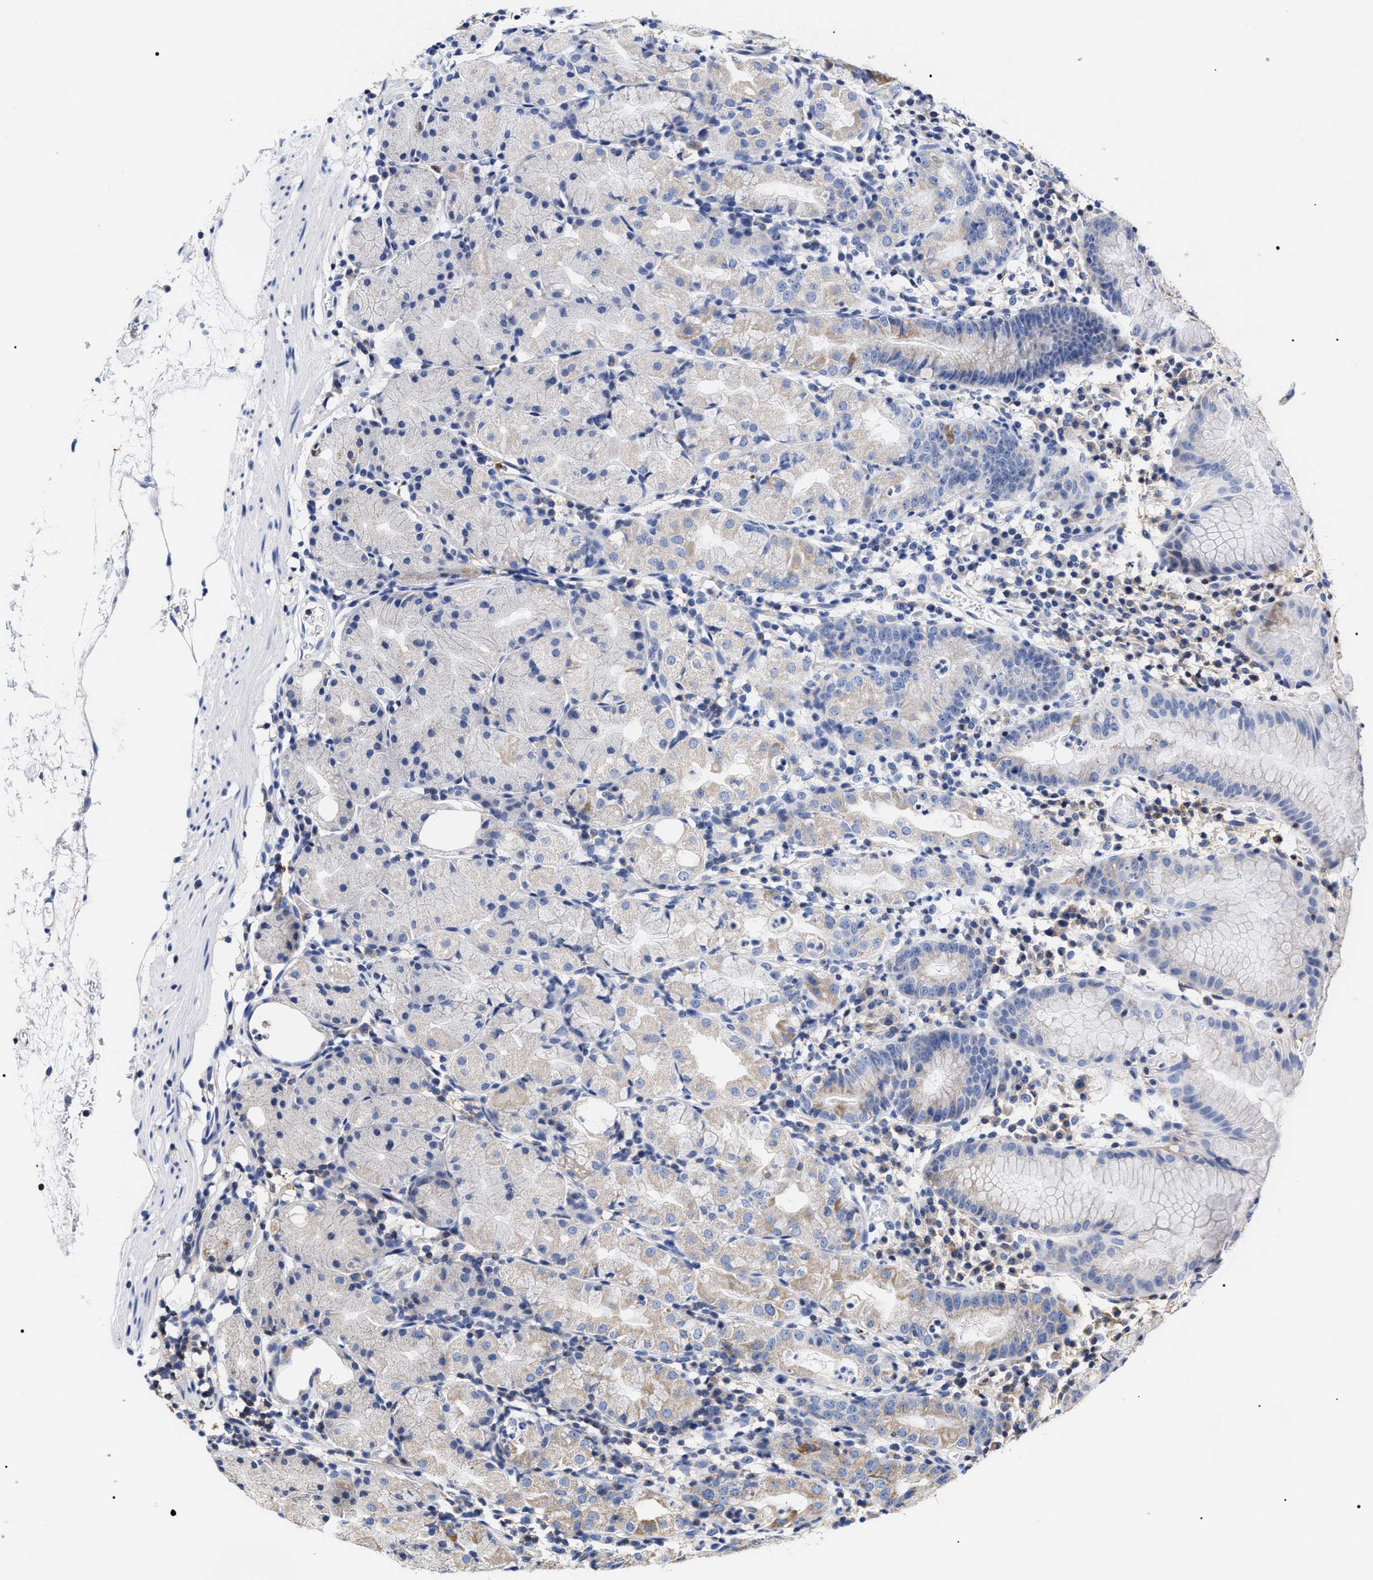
{"staining": {"intensity": "moderate", "quantity": "<25%", "location": "cytoplasmic/membranous"}, "tissue": "stomach", "cell_type": "Glandular cells", "image_type": "normal", "snomed": [{"axis": "morphology", "description": "Normal tissue, NOS"}, {"axis": "topography", "description": "Stomach"}, {"axis": "topography", "description": "Stomach, lower"}], "caption": "This is a photomicrograph of immunohistochemistry staining of normal stomach, which shows moderate positivity in the cytoplasmic/membranous of glandular cells.", "gene": "COG5", "patient": {"sex": "female", "age": 75}}